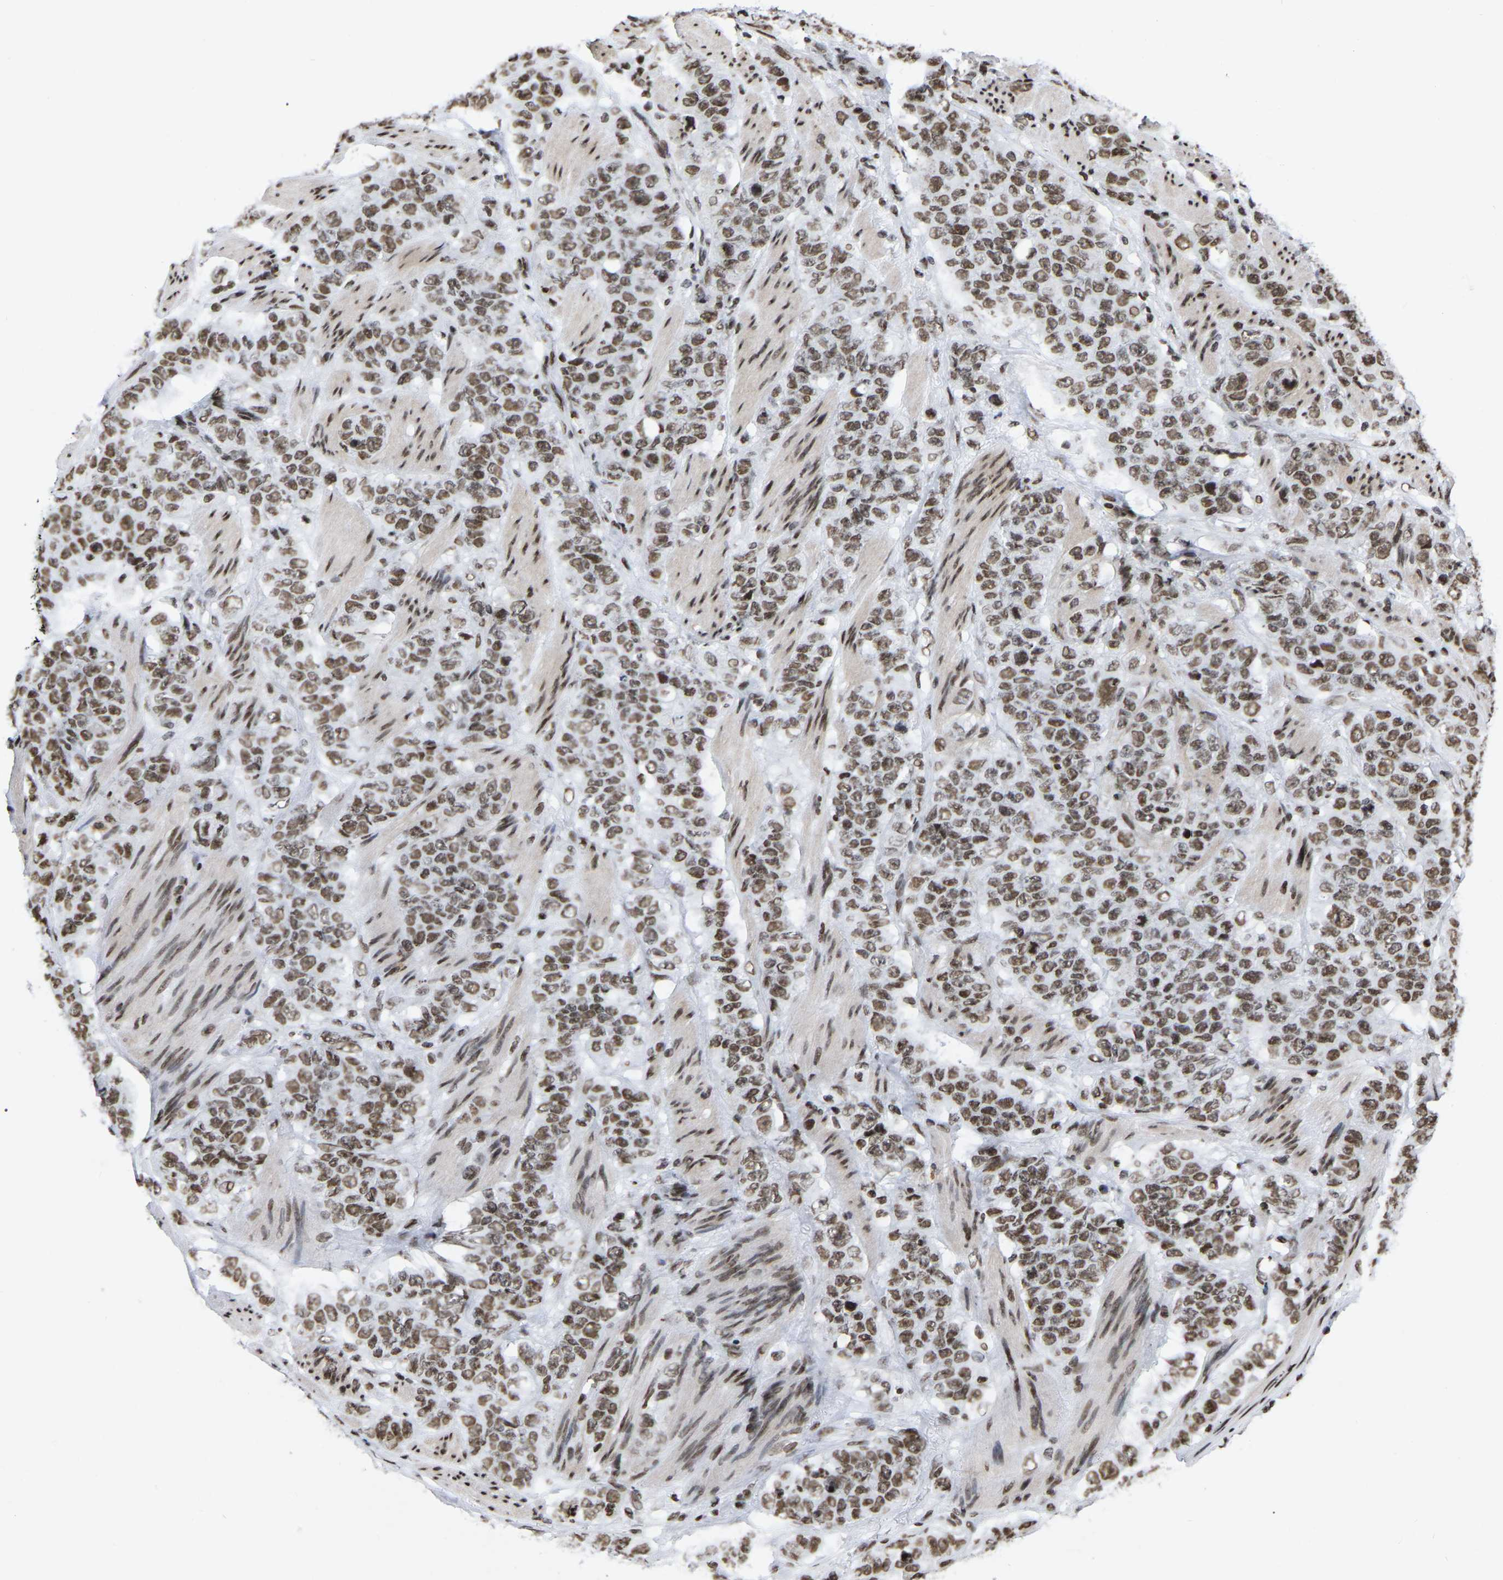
{"staining": {"intensity": "moderate", "quantity": ">75%", "location": "nuclear"}, "tissue": "stomach cancer", "cell_type": "Tumor cells", "image_type": "cancer", "snomed": [{"axis": "morphology", "description": "Adenocarcinoma, NOS"}, {"axis": "topography", "description": "Stomach"}], "caption": "Protein expression analysis of human stomach cancer reveals moderate nuclear expression in about >75% of tumor cells.", "gene": "PRCC", "patient": {"sex": "male", "age": 48}}